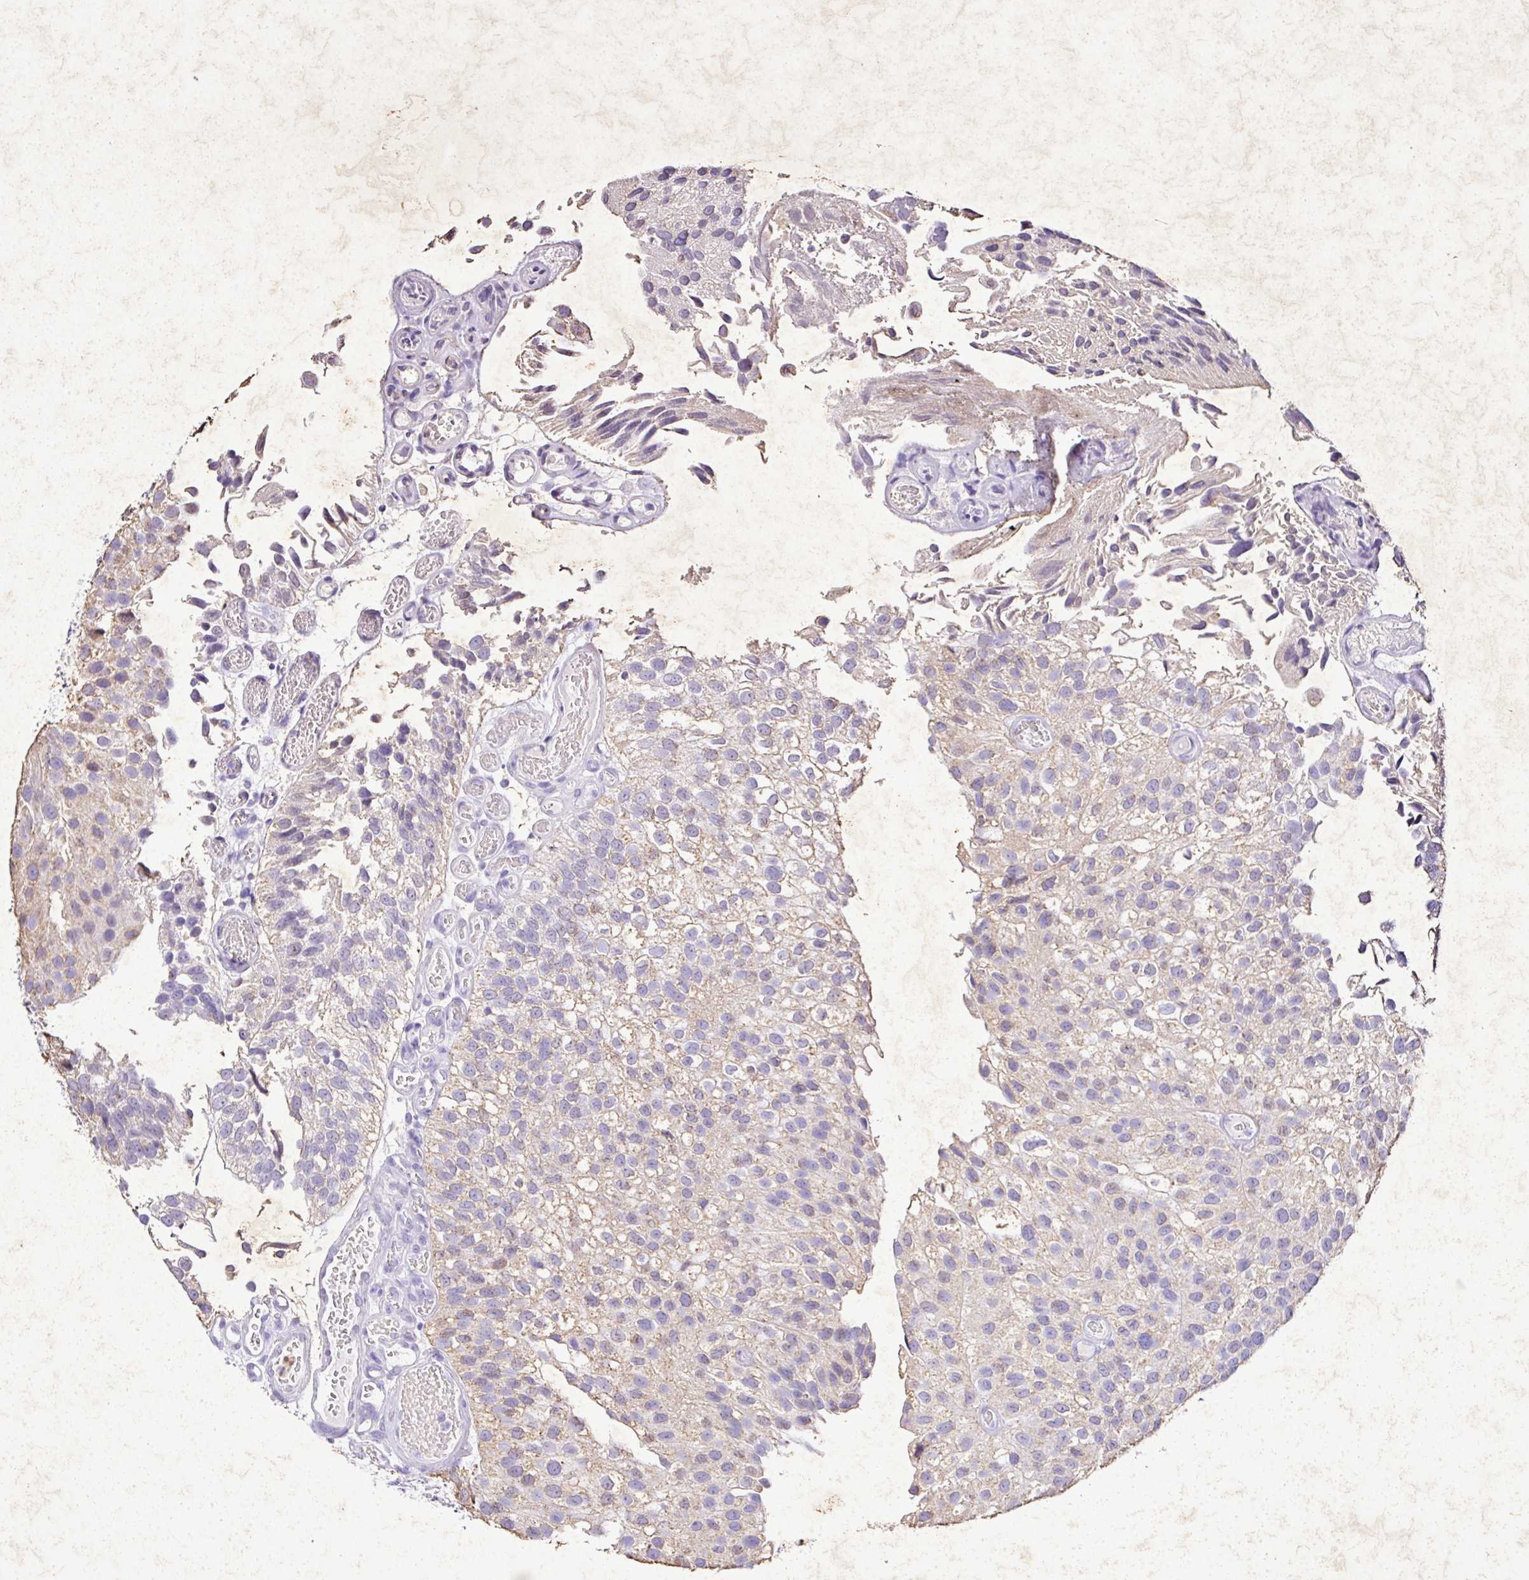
{"staining": {"intensity": "negative", "quantity": "none", "location": "none"}, "tissue": "urothelial cancer", "cell_type": "Tumor cells", "image_type": "cancer", "snomed": [{"axis": "morphology", "description": "Urothelial carcinoma, NOS"}, {"axis": "topography", "description": "Urinary bladder"}], "caption": "Histopathology image shows no significant protein expression in tumor cells of urothelial cancer.", "gene": "KCNJ11", "patient": {"sex": "male", "age": 87}}